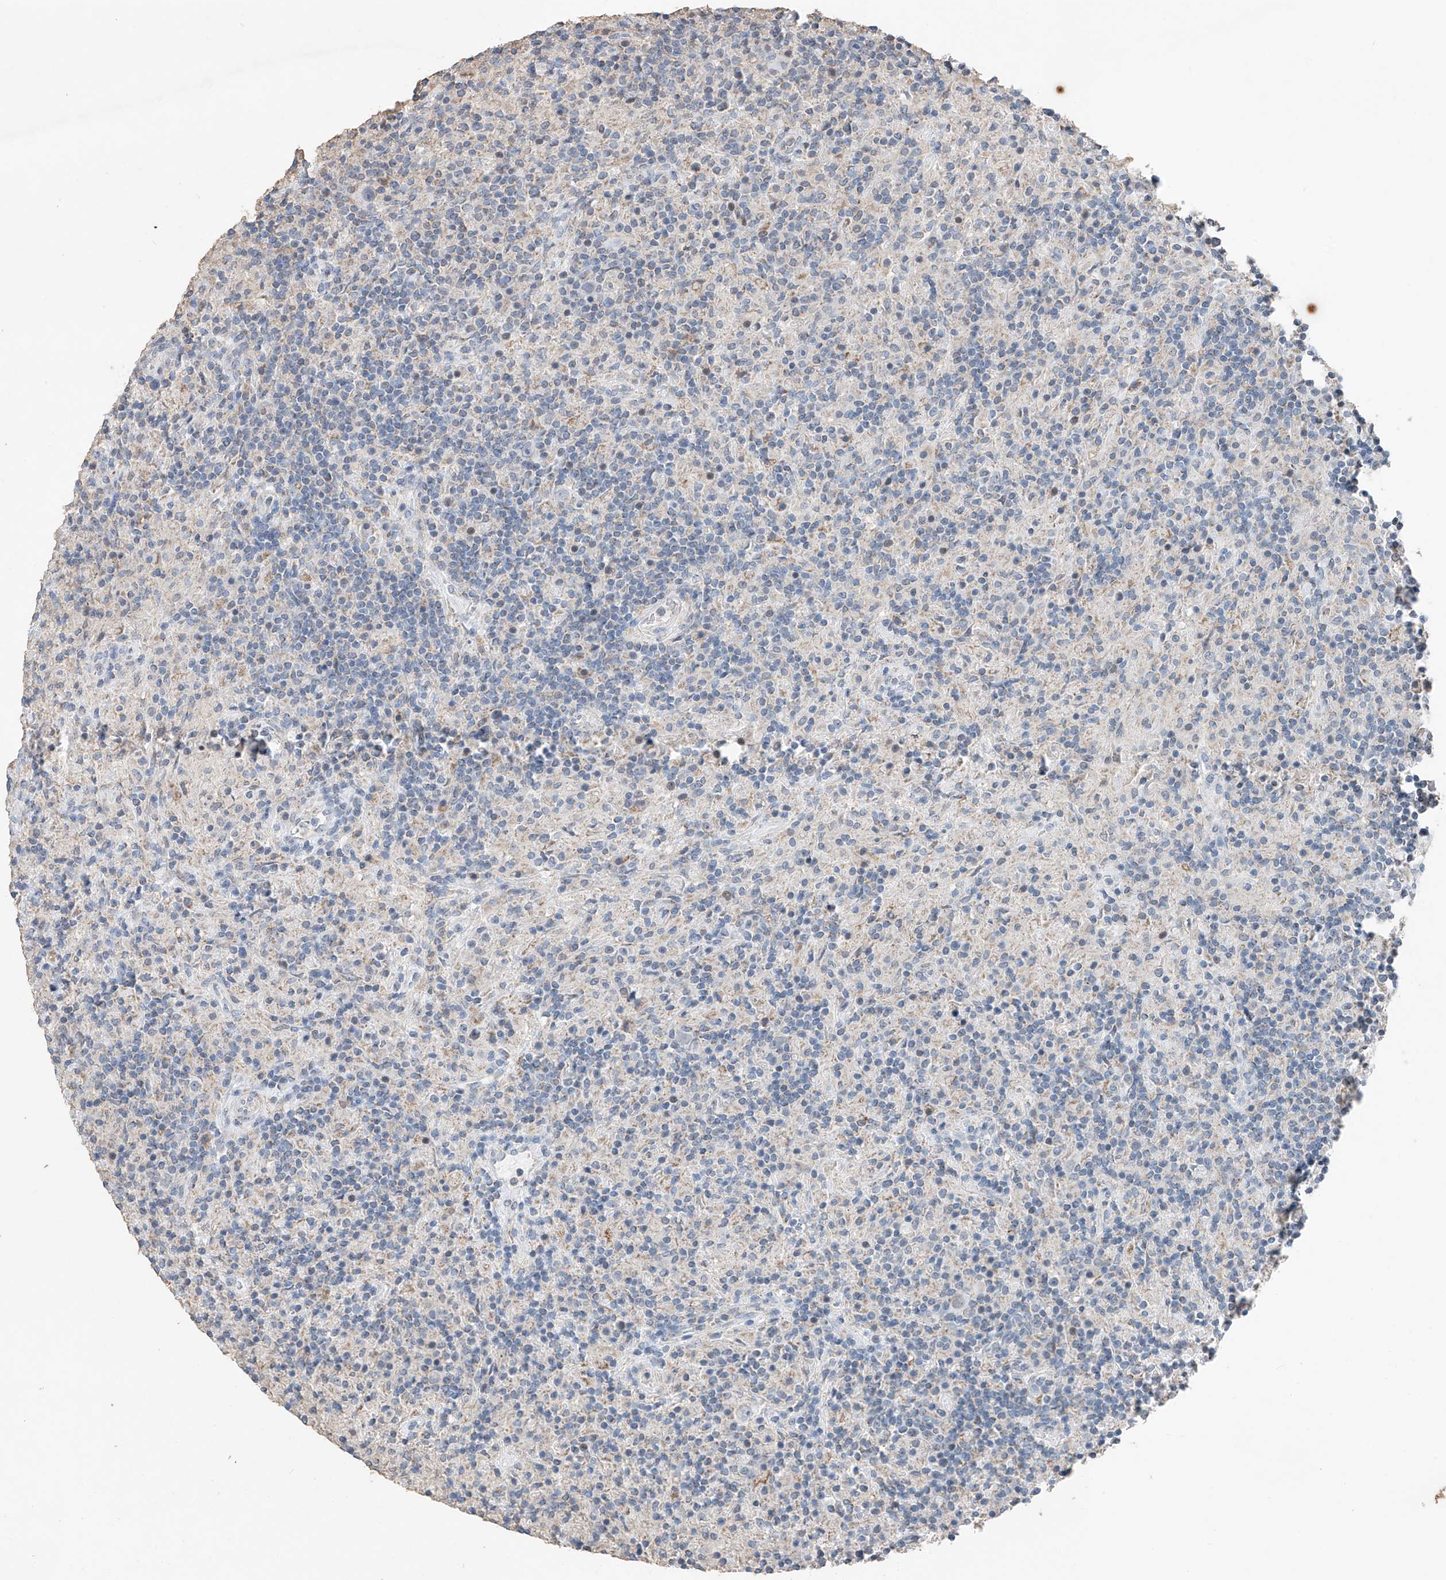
{"staining": {"intensity": "negative", "quantity": "none", "location": "none"}, "tissue": "lymphoma", "cell_type": "Tumor cells", "image_type": "cancer", "snomed": [{"axis": "morphology", "description": "Hodgkin's disease, NOS"}, {"axis": "topography", "description": "Lymph node"}], "caption": "DAB immunohistochemical staining of human Hodgkin's disease displays no significant expression in tumor cells.", "gene": "KLF15", "patient": {"sex": "male", "age": 70}}